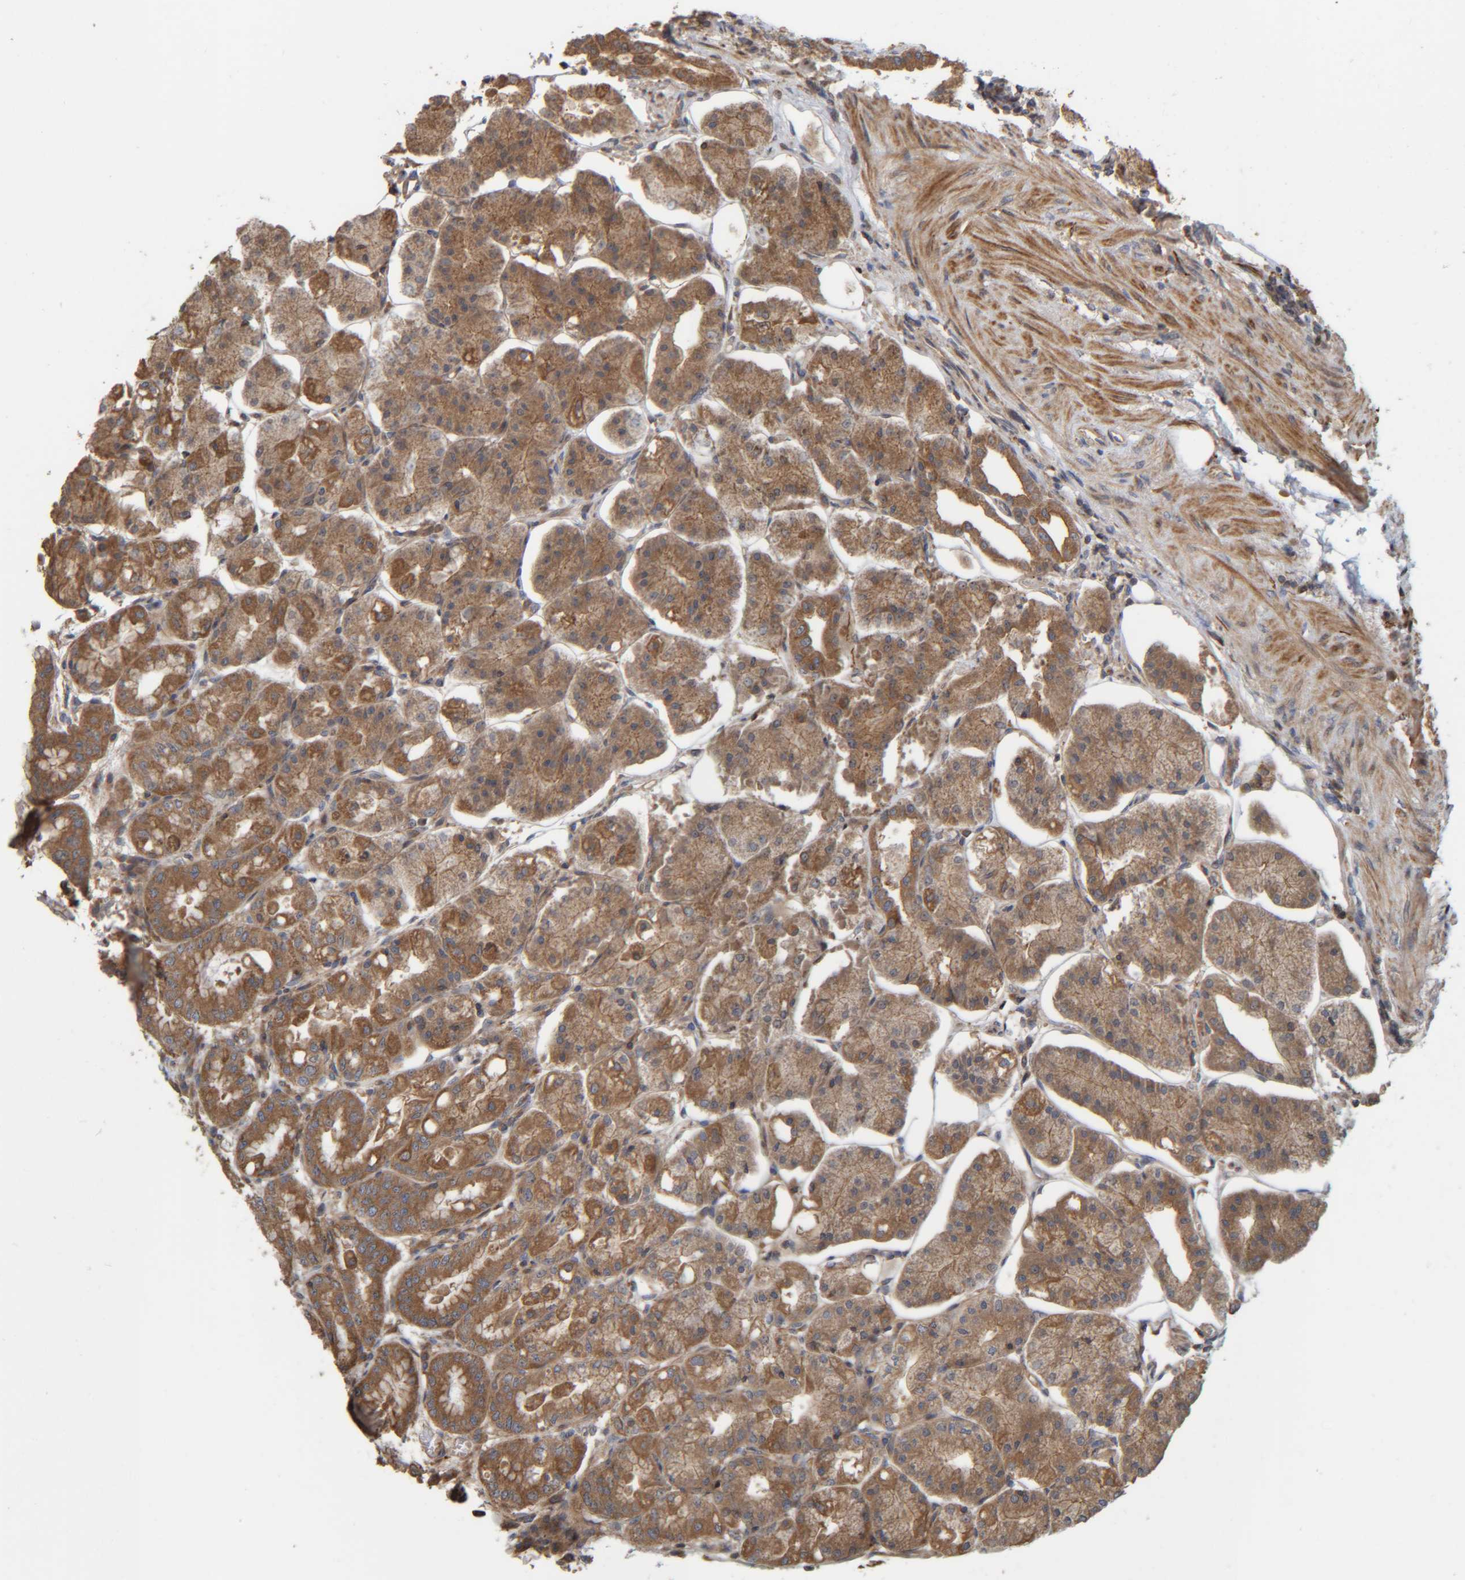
{"staining": {"intensity": "strong", "quantity": ">75%", "location": "cytoplasmic/membranous"}, "tissue": "stomach", "cell_type": "Glandular cells", "image_type": "normal", "snomed": [{"axis": "morphology", "description": "Normal tissue, NOS"}, {"axis": "topography", "description": "Stomach, lower"}], "caption": "Immunohistochemical staining of benign human stomach exhibits strong cytoplasmic/membranous protein expression in approximately >75% of glandular cells. (brown staining indicates protein expression, while blue staining denotes nuclei).", "gene": "CCDC57", "patient": {"sex": "male", "age": 71}}